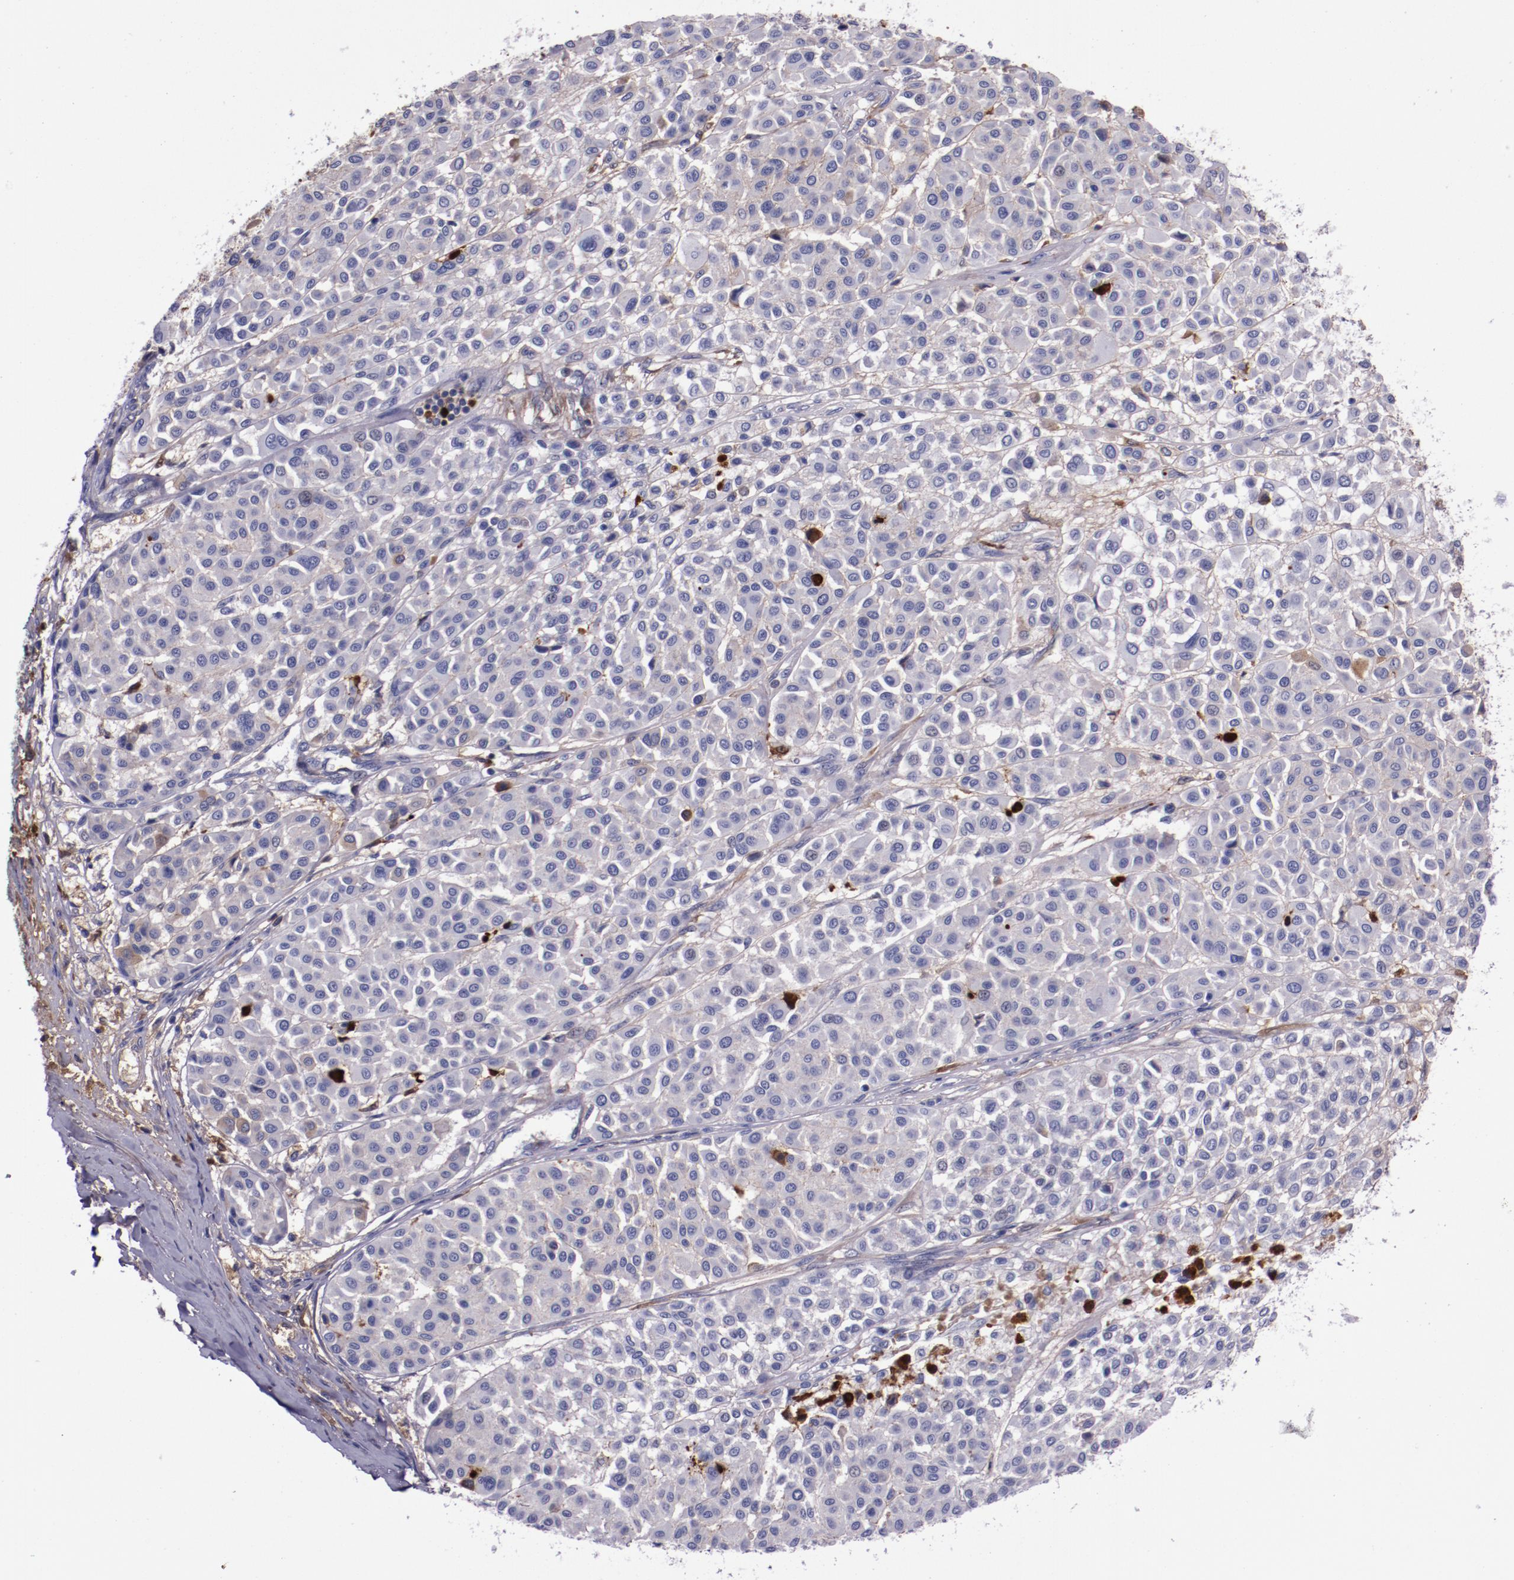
{"staining": {"intensity": "negative", "quantity": "none", "location": "none"}, "tissue": "melanoma", "cell_type": "Tumor cells", "image_type": "cancer", "snomed": [{"axis": "morphology", "description": "Malignant melanoma, Metastatic site"}, {"axis": "topography", "description": "Soft tissue"}], "caption": "Tumor cells show no significant staining in malignant melanoma (metastatic site).", "gene": "APOH", "patient": {"sex": "male", "age": 41}}